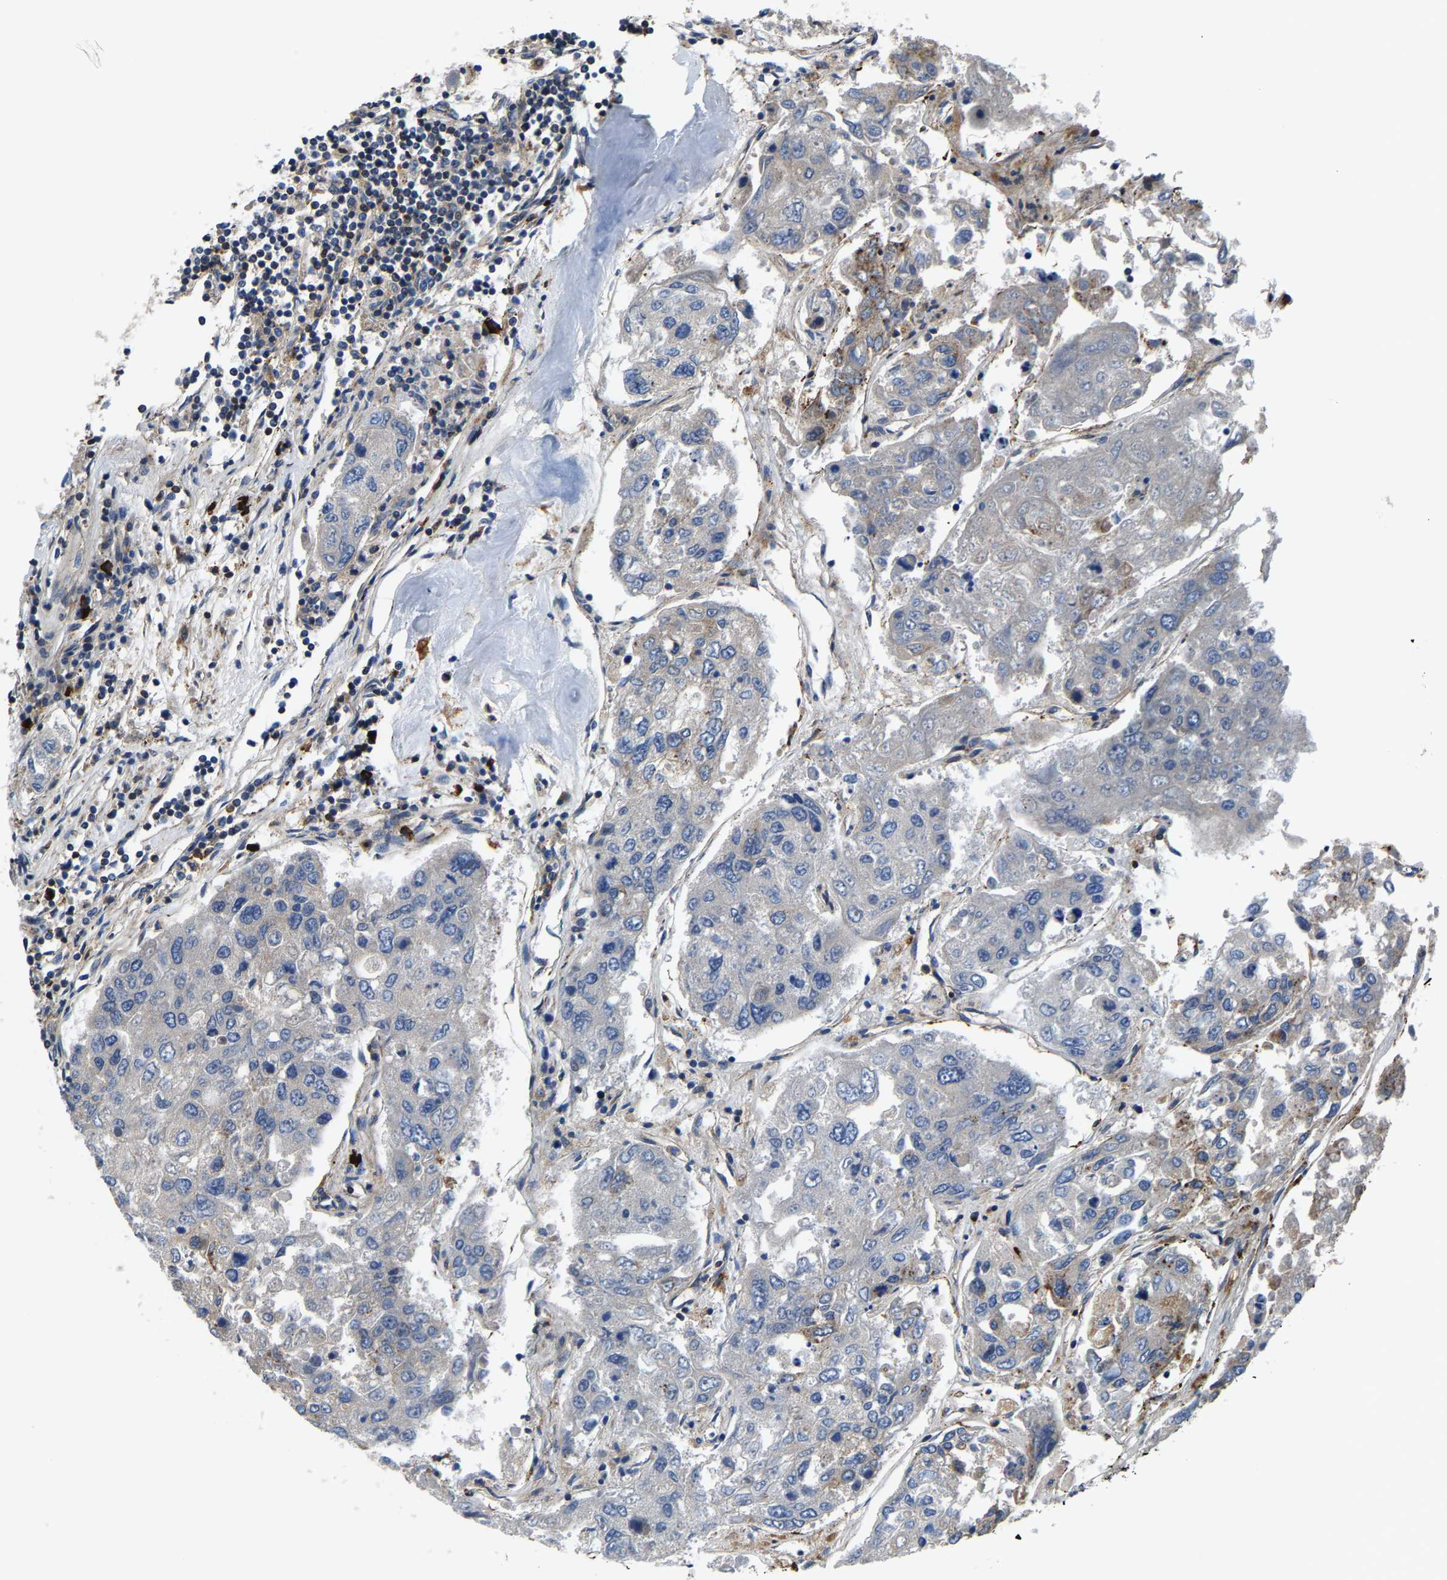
{"staining": {"intensity": "negative", "quantity": "none", "location": "none"}, "tissue": "urothelial cancer", "cell_type": "Tumor cells", "image_type": "cancer", "snomed": [{"axis": "morphology", "description": "Urothelial carcinoma, High grade"}, {"axis": "topography", "description": "Lymph node"}, {"axis": "topography", "description": "Urinary bladder"}], "caption": "This is a histopathology image of immunohistochemistry staining of high-grade urothelial carcinoma, which shows no staining in tumor cells.", "gene": "DPP7", "patient": {"sex": "male", "age": 51}}